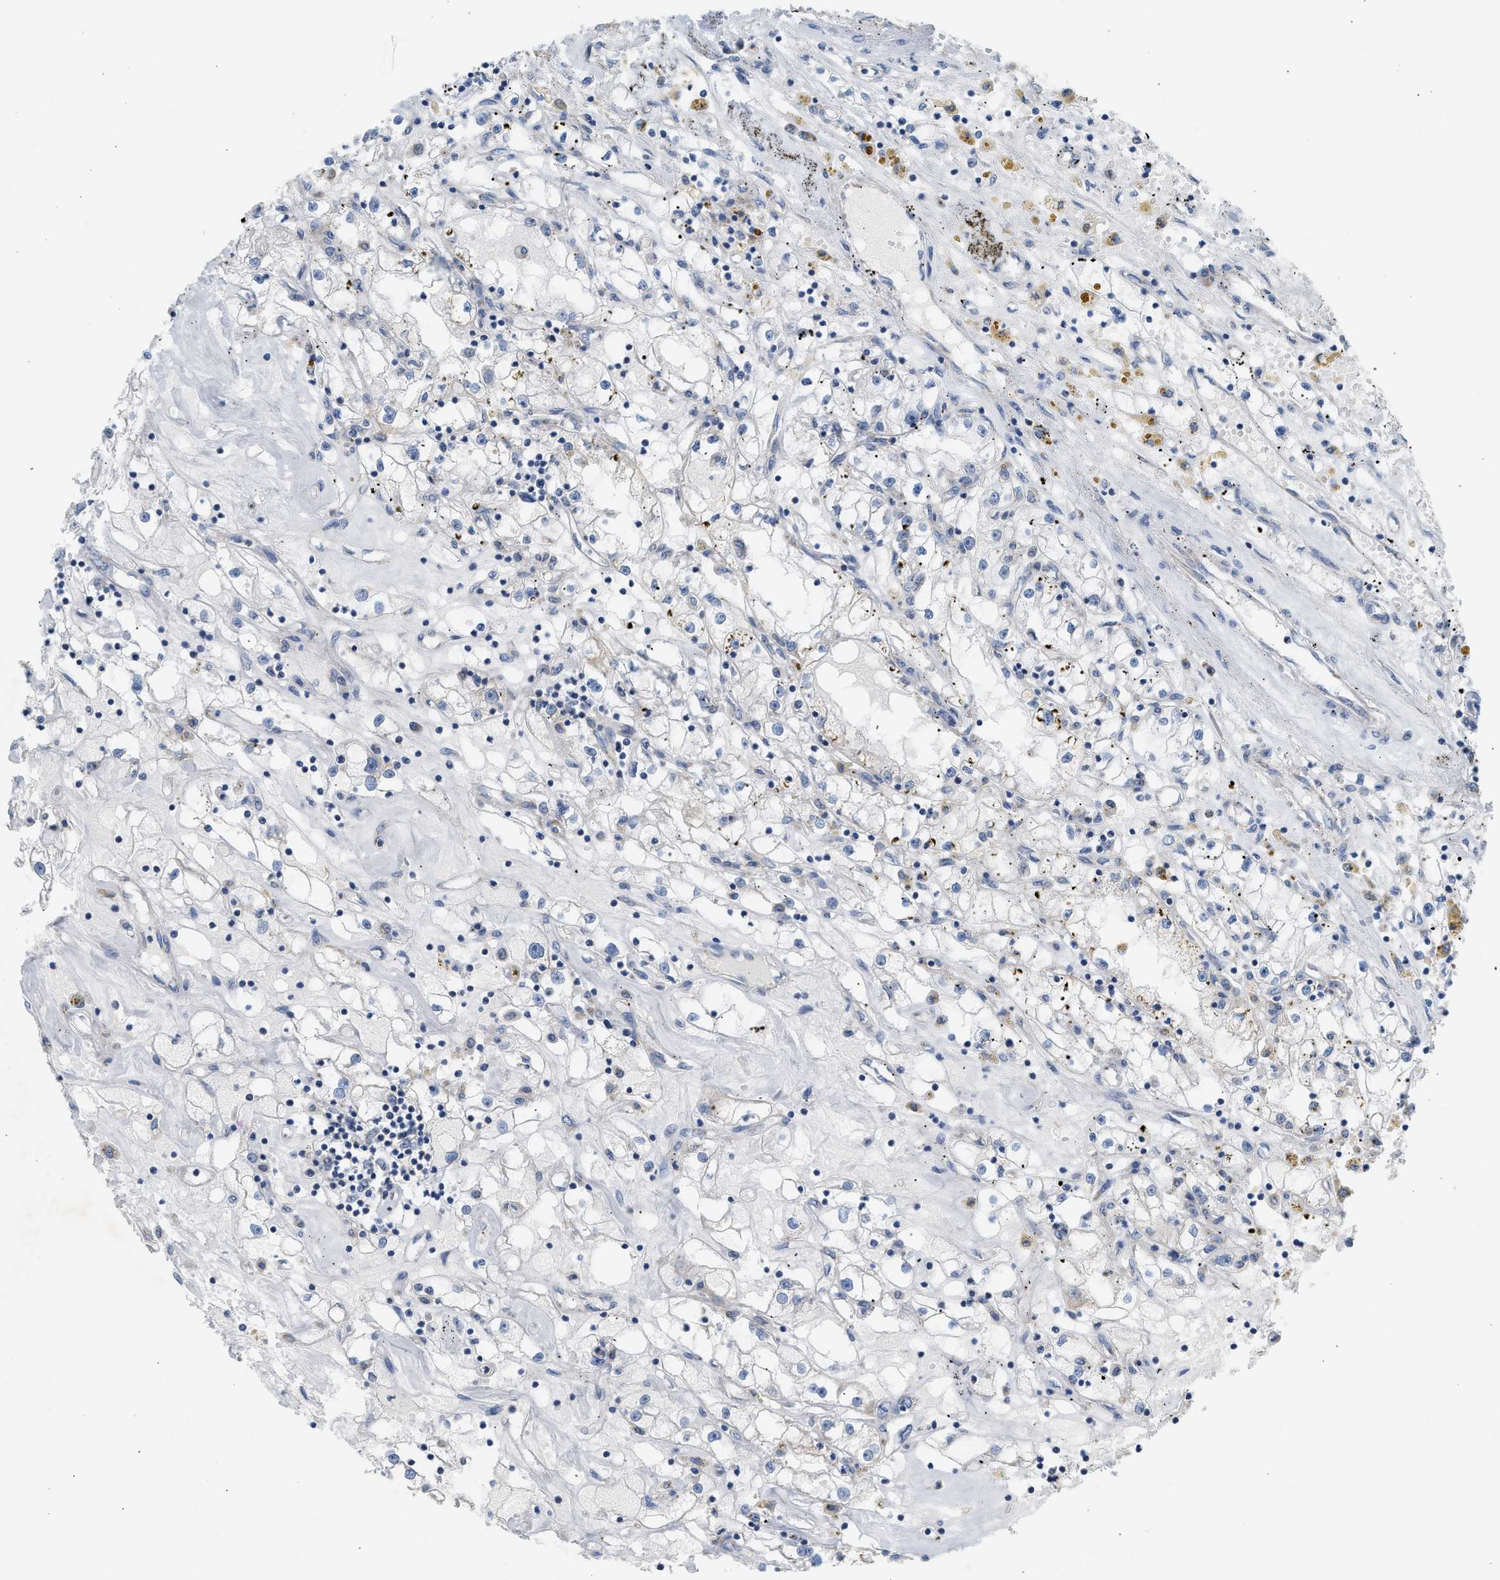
{"staining": {"intensity": "negative", "quantity": "none", "location": "none"}, "tissue": "renal cancer", "cell_type": "Tumor cells", "image_type": "cancer", "snomed": [{"axis": "morphology", "description": "Adenocarcinoma, NOS"}, {"axis": "topography", "description": "Kidney"}], "caption": "An image of renal cancer stained for a protein shows no brown staining in tumor cells.", "gene": "NDUFS8", "patient": {"sex": "male", "age": 56}}